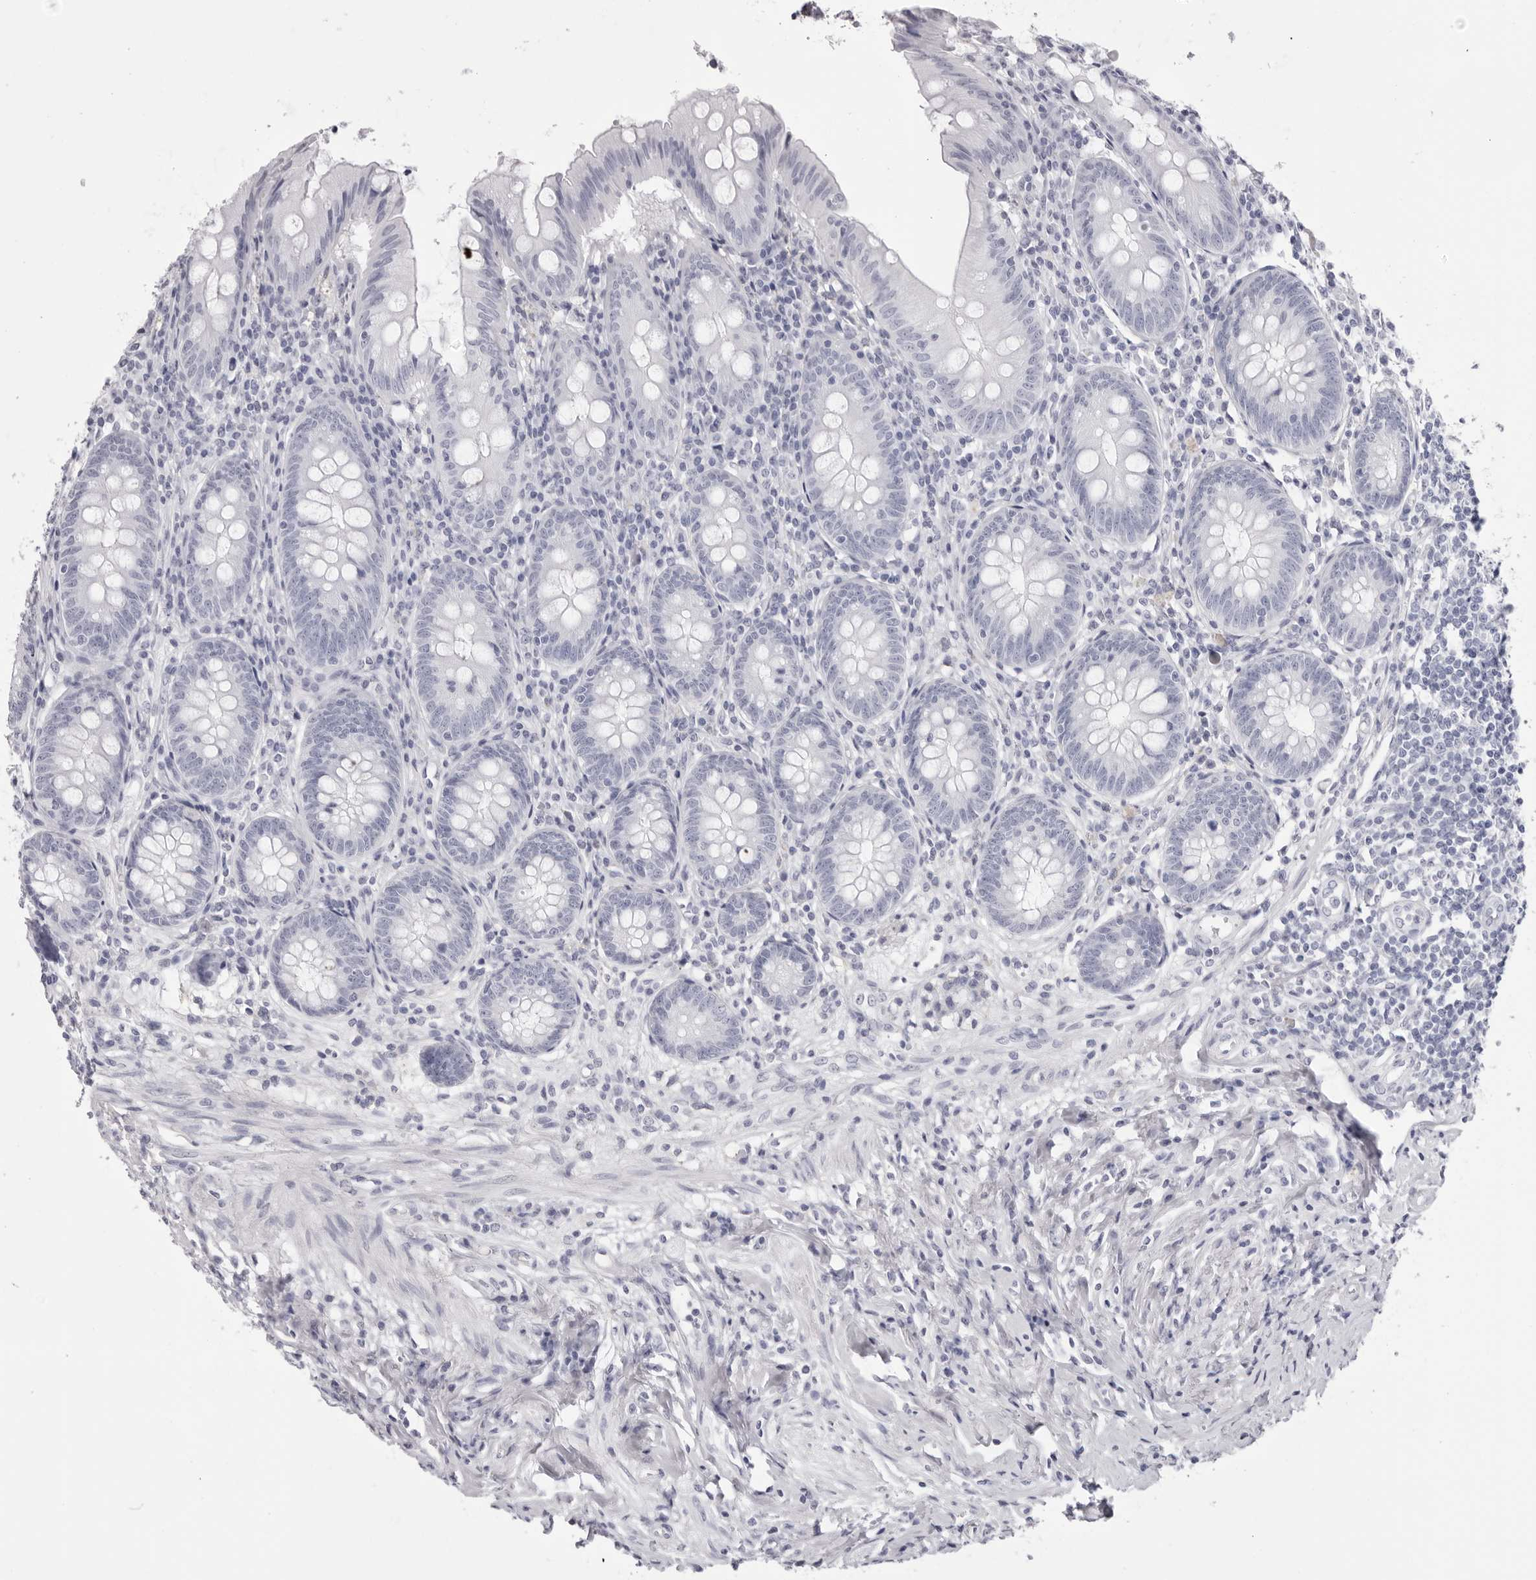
{"staining": {"intensity": "negative", "quantity": "none", "location": "none"}, "tissue": "appendix", "cell_type": "Glandular cells", "image_type": "normal", "snomed": [{"axis": "morphology", "description": "Normal tissue, NOS"}, {"axis": "topography", "description": "Appendix"}], "caption": "Immunohistochemistry (IHC) photomicrograph of unremarkable human appendix stained for a protein (brown), which demonstrates no staining in glandular cells.", "gene": "TMOD4", "patient": {"sex": "female", "age": 54}}